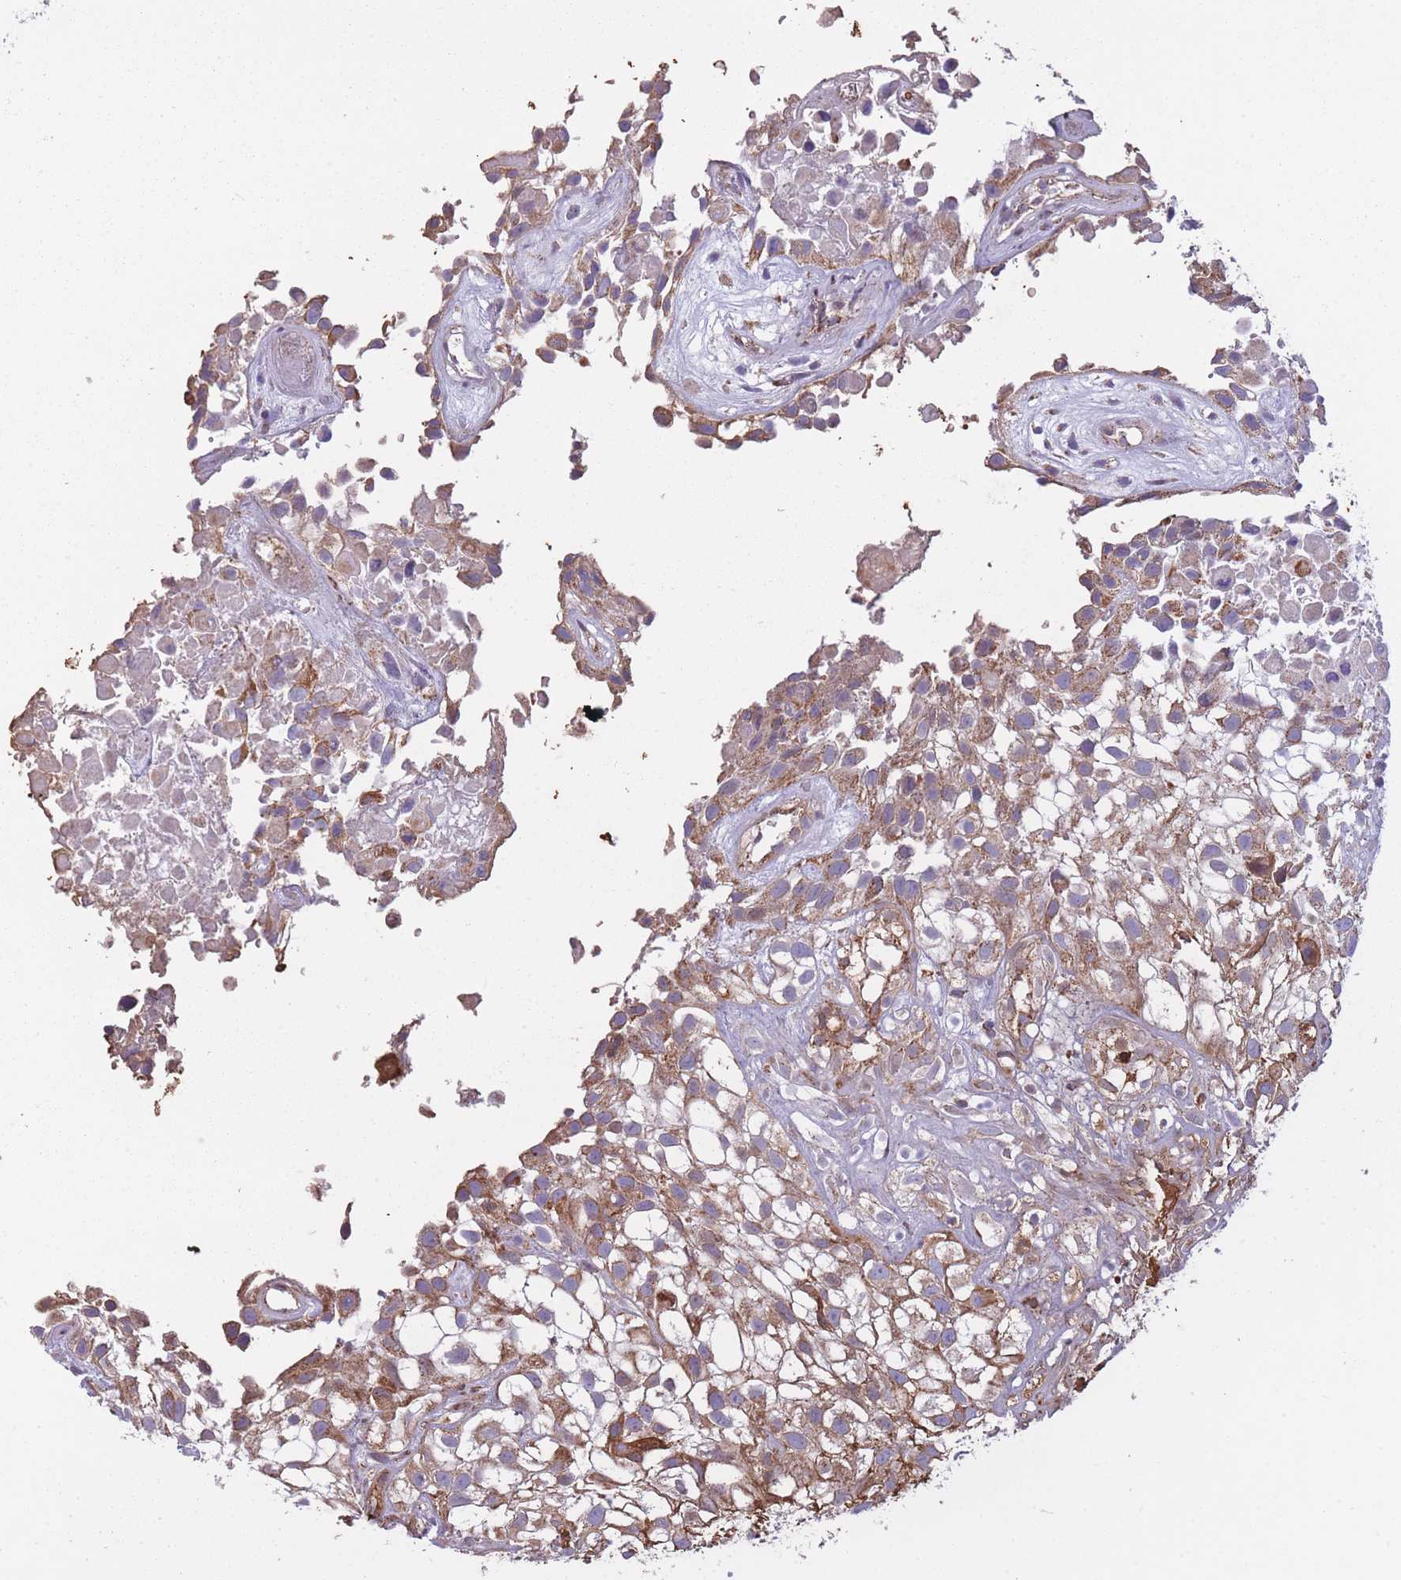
{"staining": {"intensity": "moderate", "quantity": "25%-75%", "location": "cytoplasmic/membranous"}, "tissue": "urothelial cancer", "cell_type": "Tumor cells", "image_type": "cancer", "snomed": [{"axis": "morphology", "description": "Urothelial carcinoma, High grade"}, {"axis": "topography", "description": "Urinary bladder"}], "caption": "High-grade urothelial carcinoma tissue exhibits moderate cytoplasmic/membranous expression in approximately 25%-75% of tumor cells, visualized by immunohistochemistry.", "gene": "KAT2A", "patient": {"sex": "male", "age": 56}}